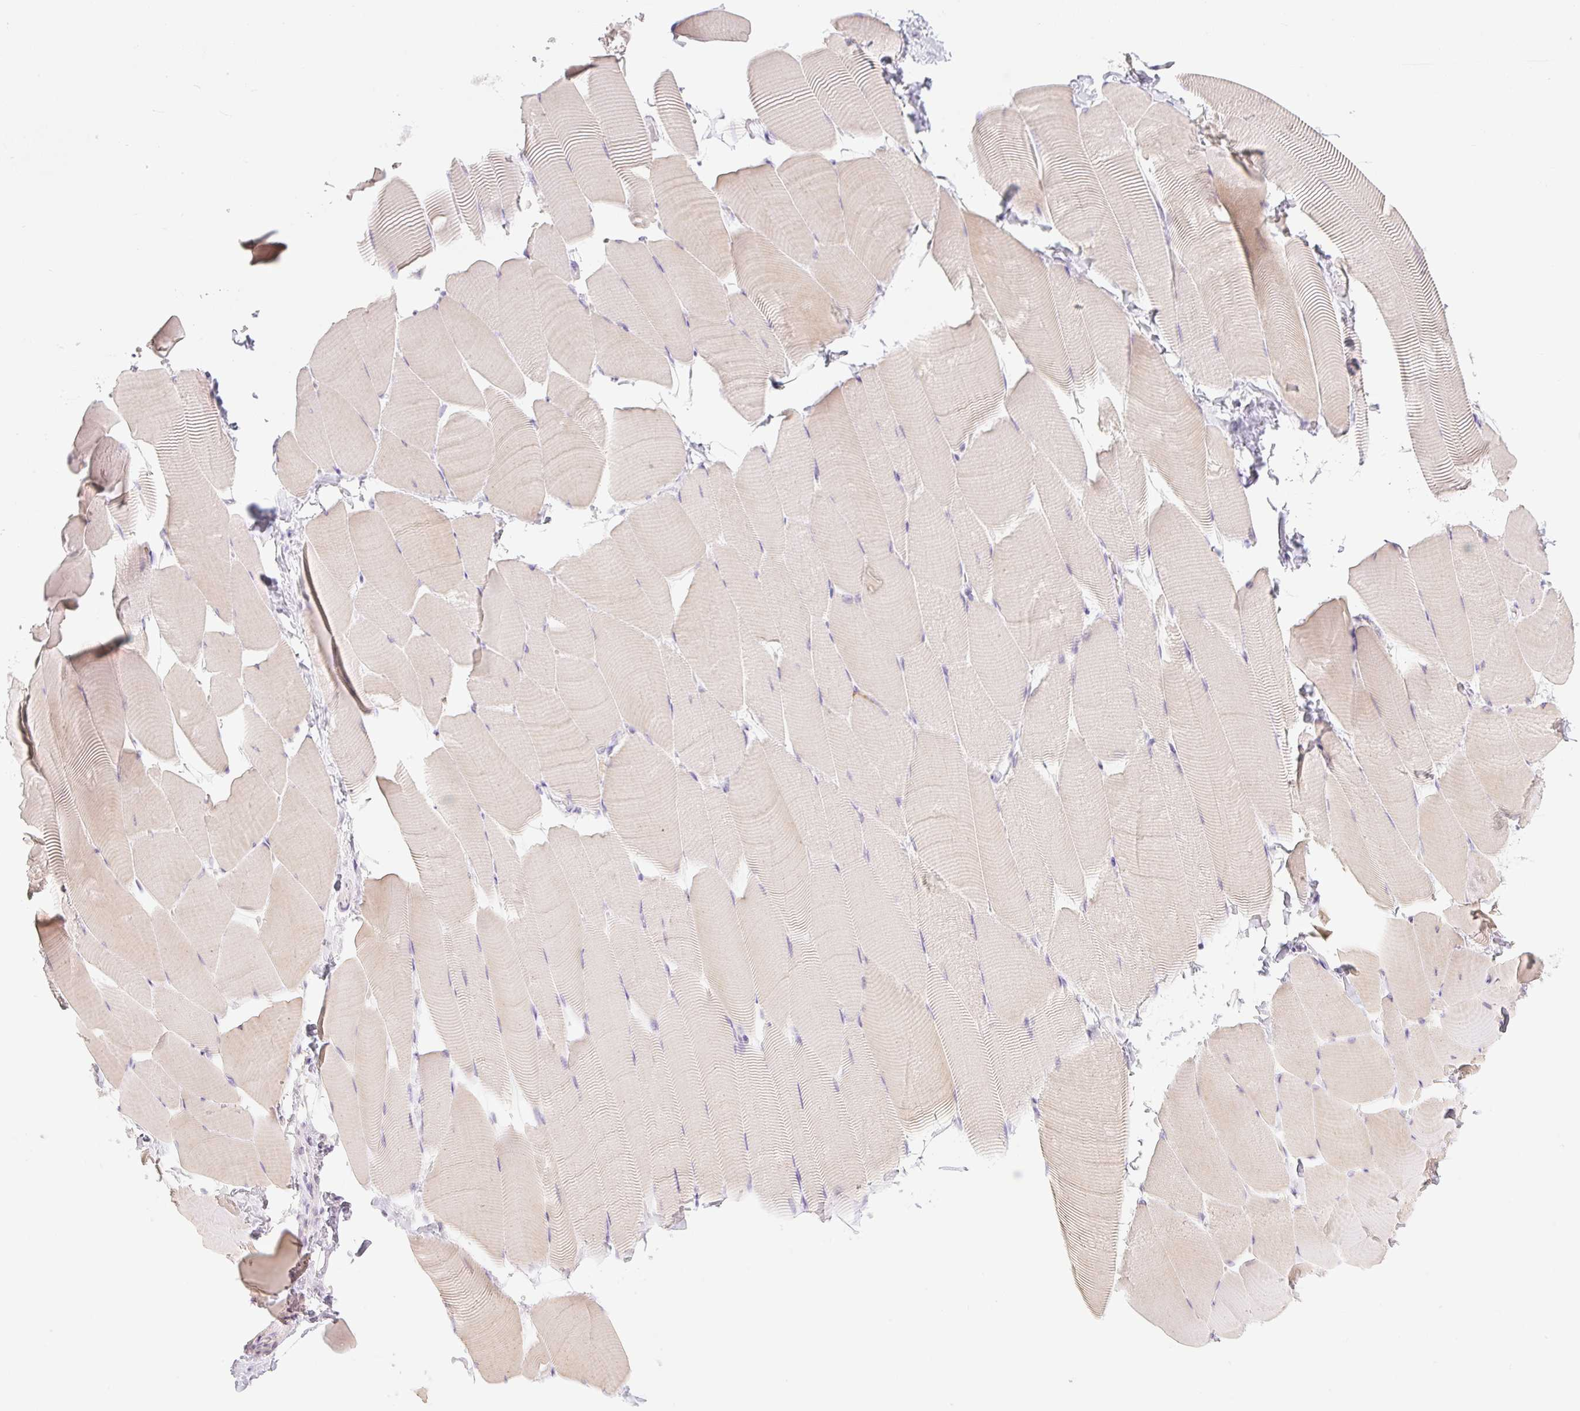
{"staining": {"intensity": "weak", "quantity": "25%-75%", "location": "cytoplasmic/membranous"}, "tissue": "skeletal muscle", "cell_type": "Myocytes", "image_type": "normal", "snomed": [{"axis": "morphology", "description": "Normal tissue, NOS"}, {"axis": "topography", "description": "Skeletal muscle"}], "caption": "Immunohistochemistry (DAB) staining of normal human skeletal muscle reveals weak cytoplasmic/membranous protein positivity in approximately 25%-75% of myocytes. The protein of interest is stained brown, and the nuclei are stained in blue (DAB IHC with brightfield microscopy, high magnification).", "gene": "MIA2", "patient": {"sex": "male", "age": 25}}